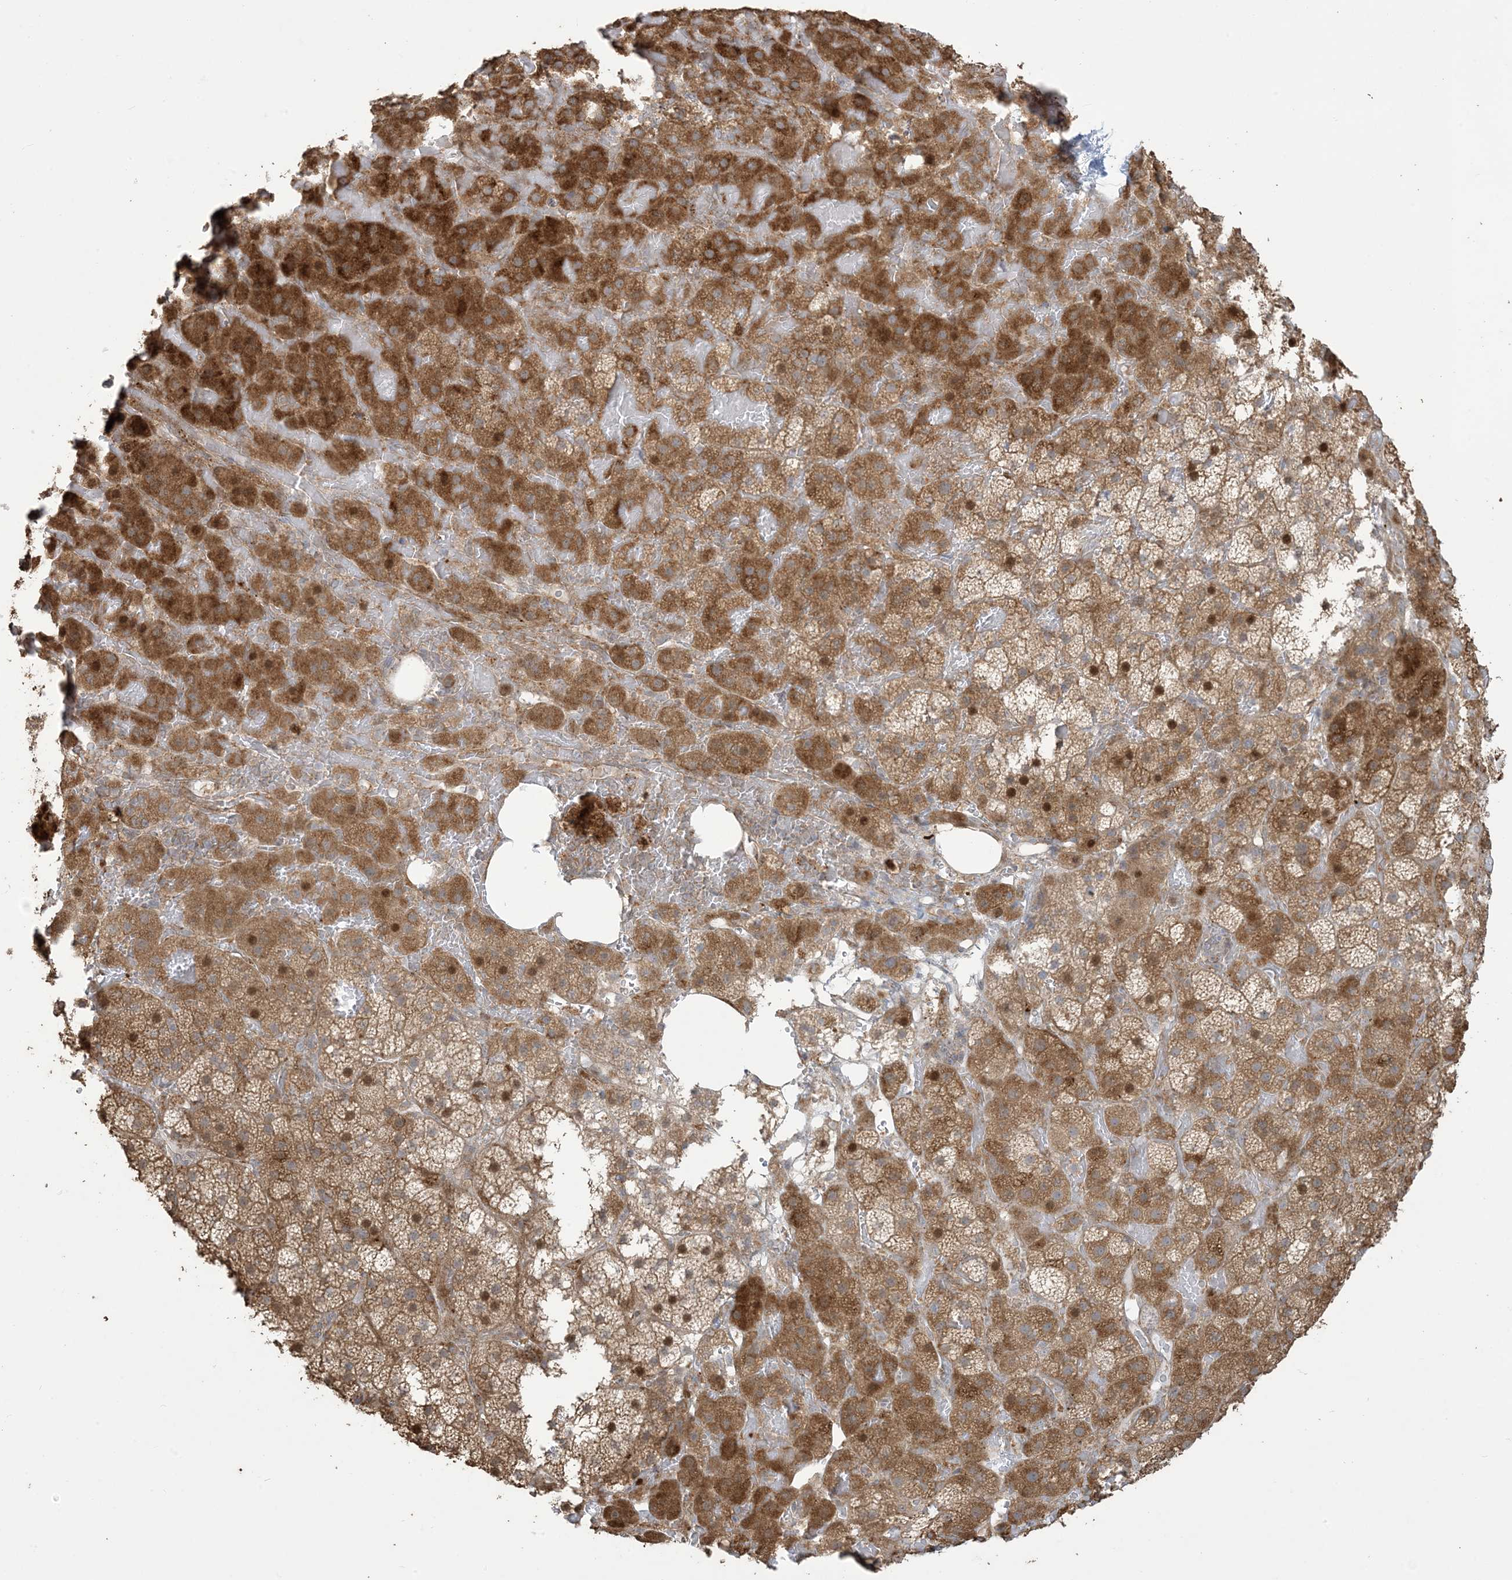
{"staining": {"intensity": "strong", "quantity": "25%-75%", "location": "cytoplasmic/membranous,nuclear"}, "tissue": "adrenal gland", "cell_type": "Glandular cells", "image_type": "normal", "snomed": [{"axis": "morphology", "description": "Normal tissue, NOS"}, {"axis": "topography", "description": "Adrenal gland"}], "caption": "A micrograph showing strong cytoplasmic/membranous,nuclear staining in approximately 25%-75% of glandular cells in benign adrenal gland, as visualized by brown immunohistochemical staining.", "gene": "KLHL18", "patient": {"sex": "female", "age": 59}}